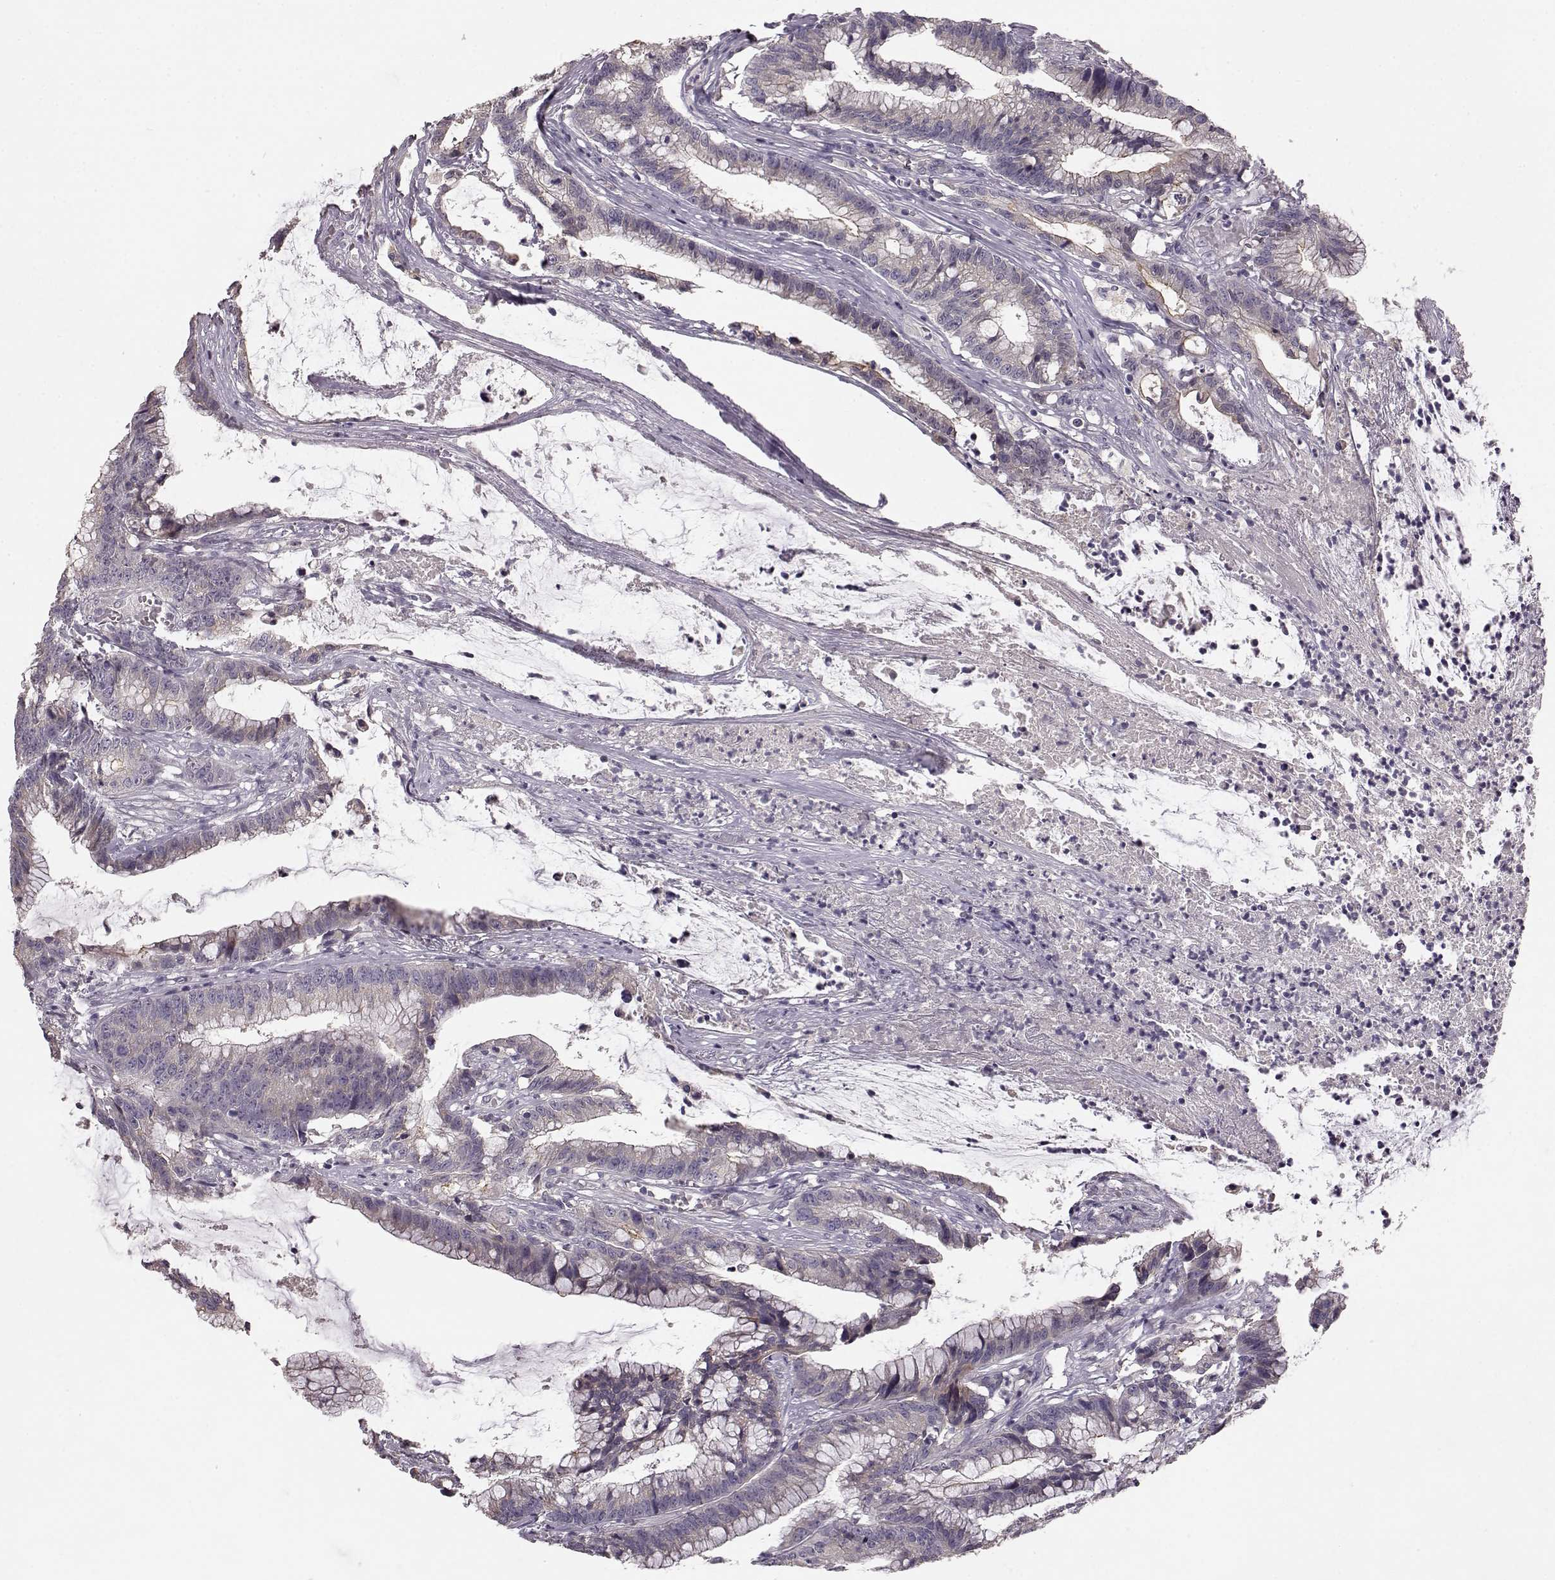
{"staining": {"intensity": "negative", "quantity": "none", "location": "none"}, "tissue": "colorectal cancer", "cell_type": "Tumor cells", "image_type": "cancer", "snomed": [{"axis": "morphology", "description": "Adenocarcinoma, NOS"}, {"axis": "topography", "description": "Colon"}], "caption": "The IHC histopathology image has no significant expression in tumor cells of adenocarcinoma (colorectal) tissue.", "gene": "GHR", "patient": {"sex": "female", "age": 78}}